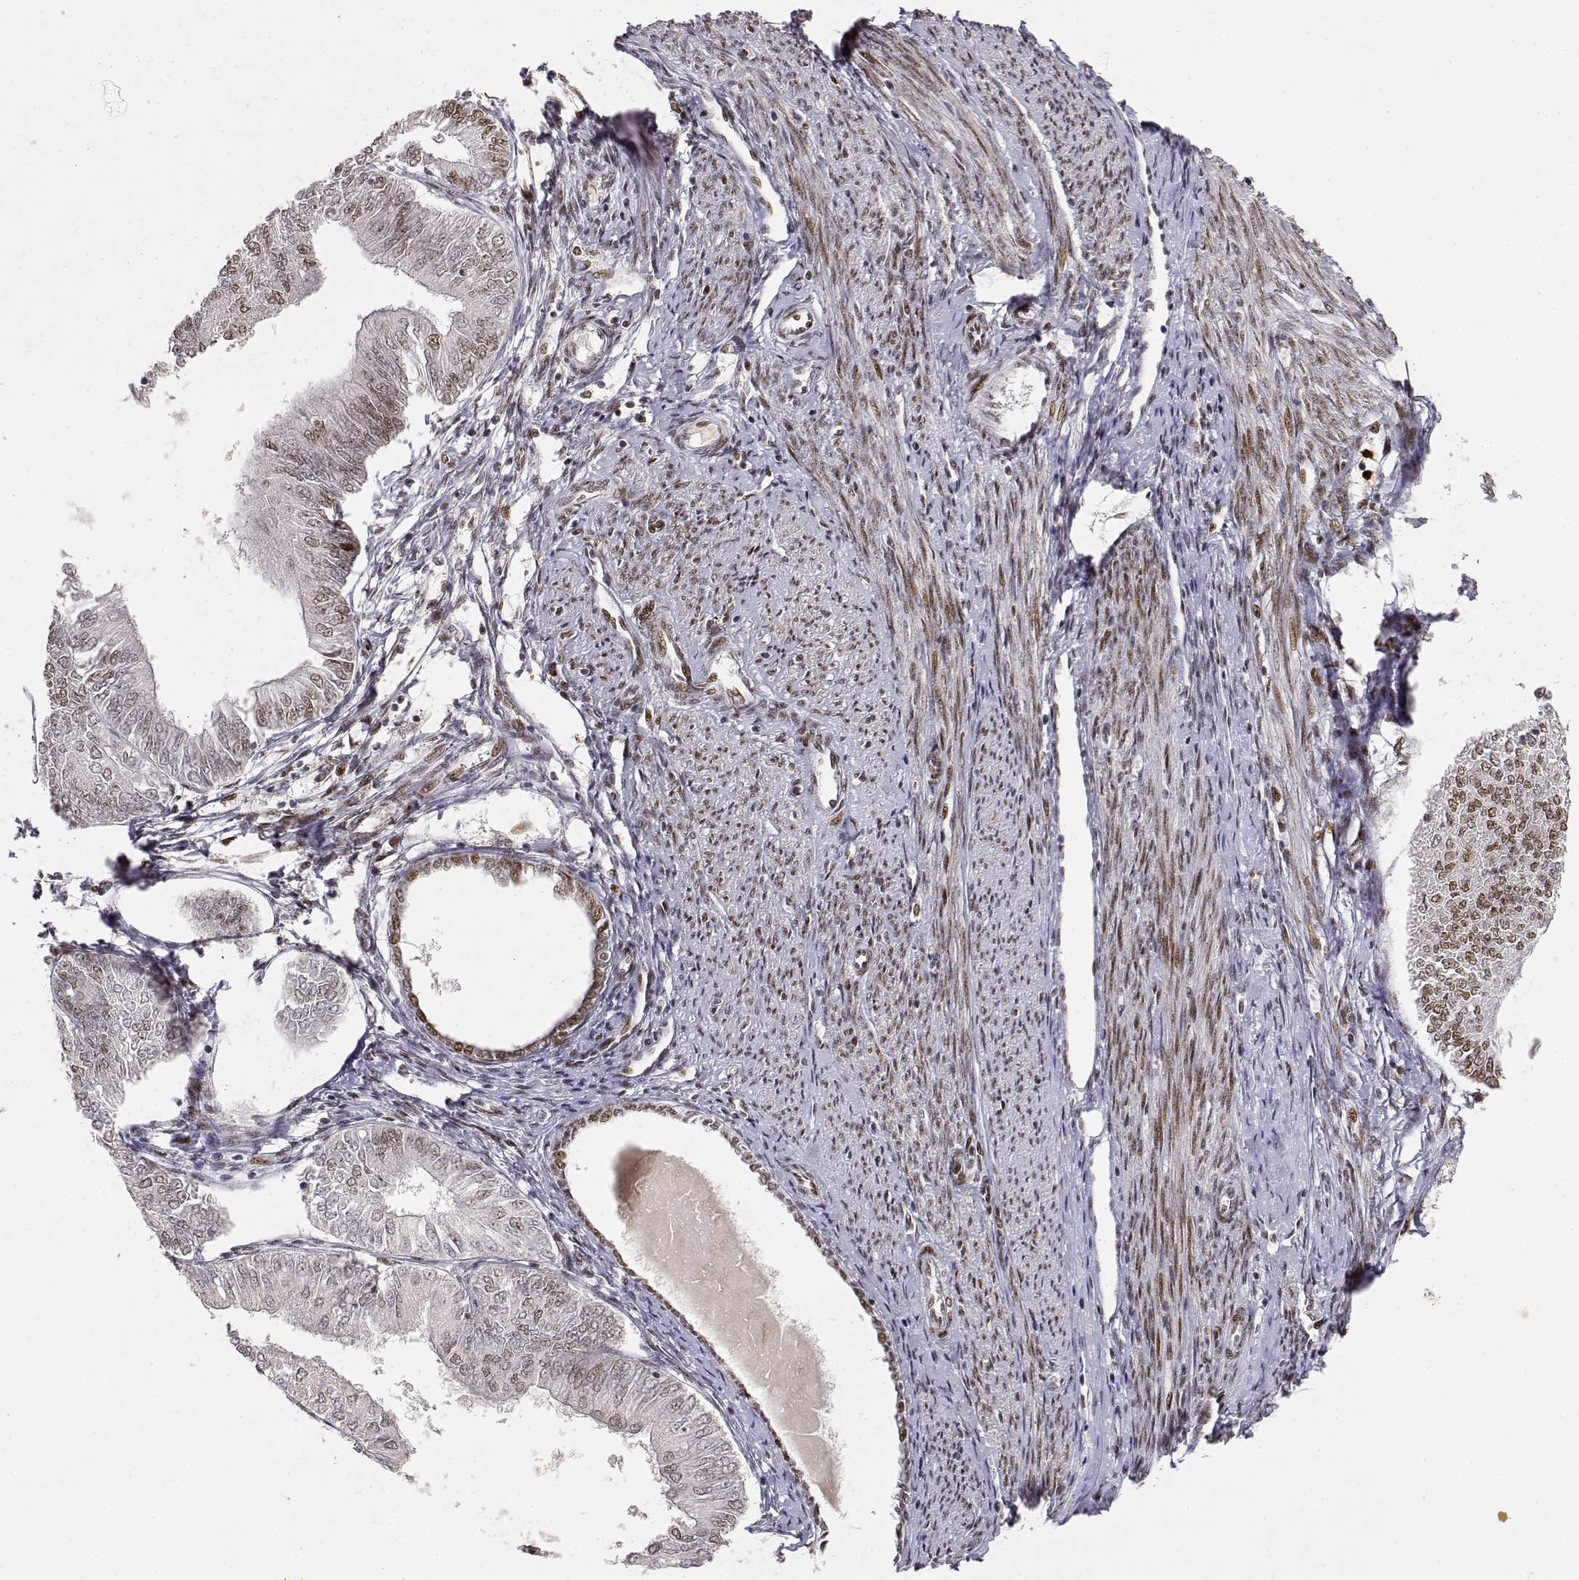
{"staining": {"intensity": "weak", "quantity": "25%-75%", "location": "nuclear"}, "tissue": "endometrial cancer", "cell_type": "Tumor cells", "image_type": "cancer", "snomed": [{"axis": "morphology", "description": "Adenocarcinoma, NOS"}, {"axis": "topography", "description": "Endometrium"}], "caption": "Protein expression analysis of human endometrial cancer (adenocarcinoma) reveals weak nuclear positivity in approximately 25%-75% of tumor cells.", "gene": "RSF1", "patient": {"sex": "female", "age": 58}}